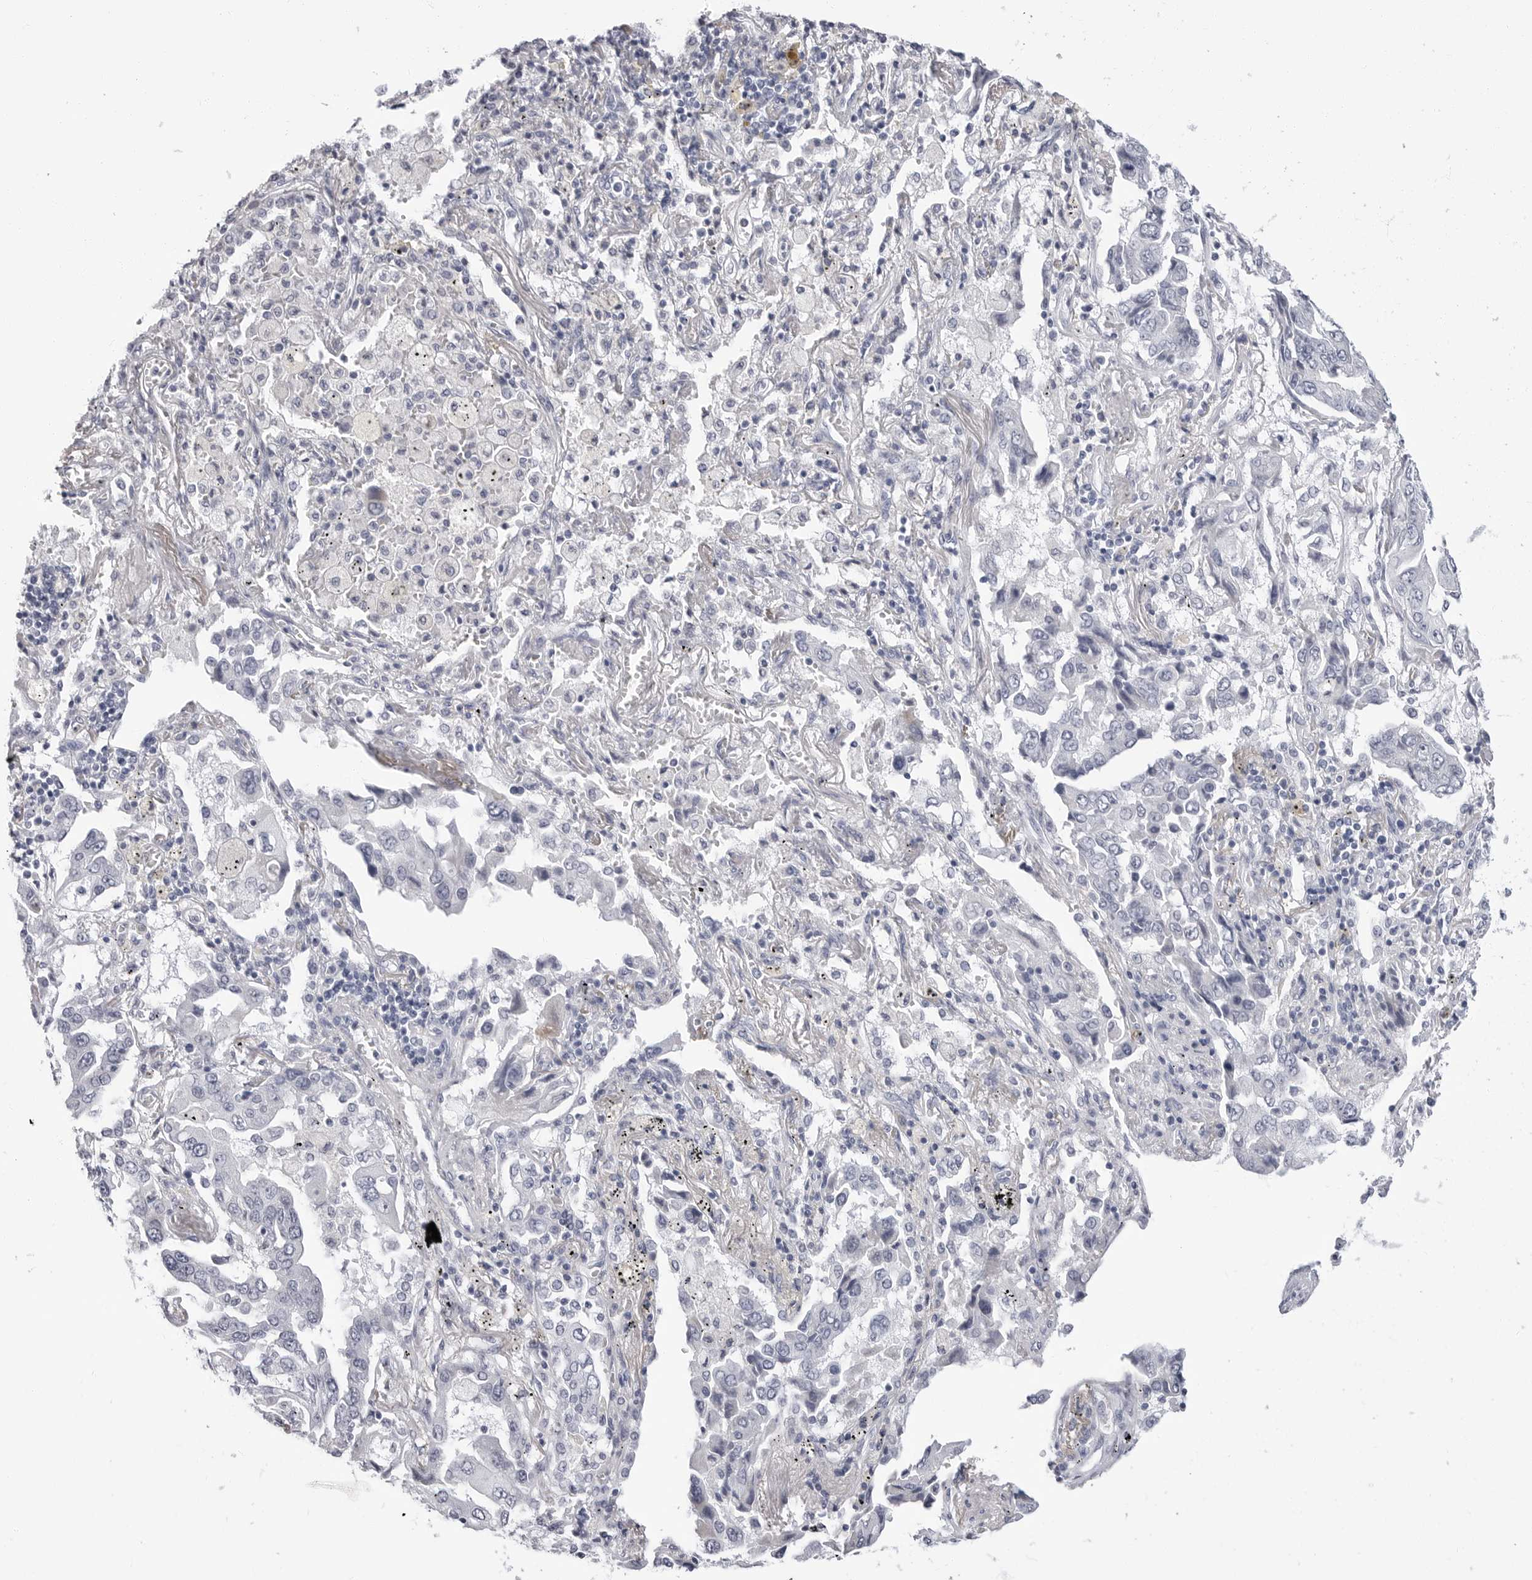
{"staining": {"intensity": "negative", "quantity": "none", "location": "none"}, "tissue": "lung cancer", "cell_type": "Tumor cells", "image_type": "cancer", "snomed": [{"axis": "morphology", "description": "Adenocarcinoma, NOS"}, {"axis": "topography", "description": "Lung"}], "caption": "IHC of human lung cancer (adenocarcinoma) demonstrates no expression in tumor cells.", "gene": "ERICH3", "patient": {"sex": "female", "age": 65}}